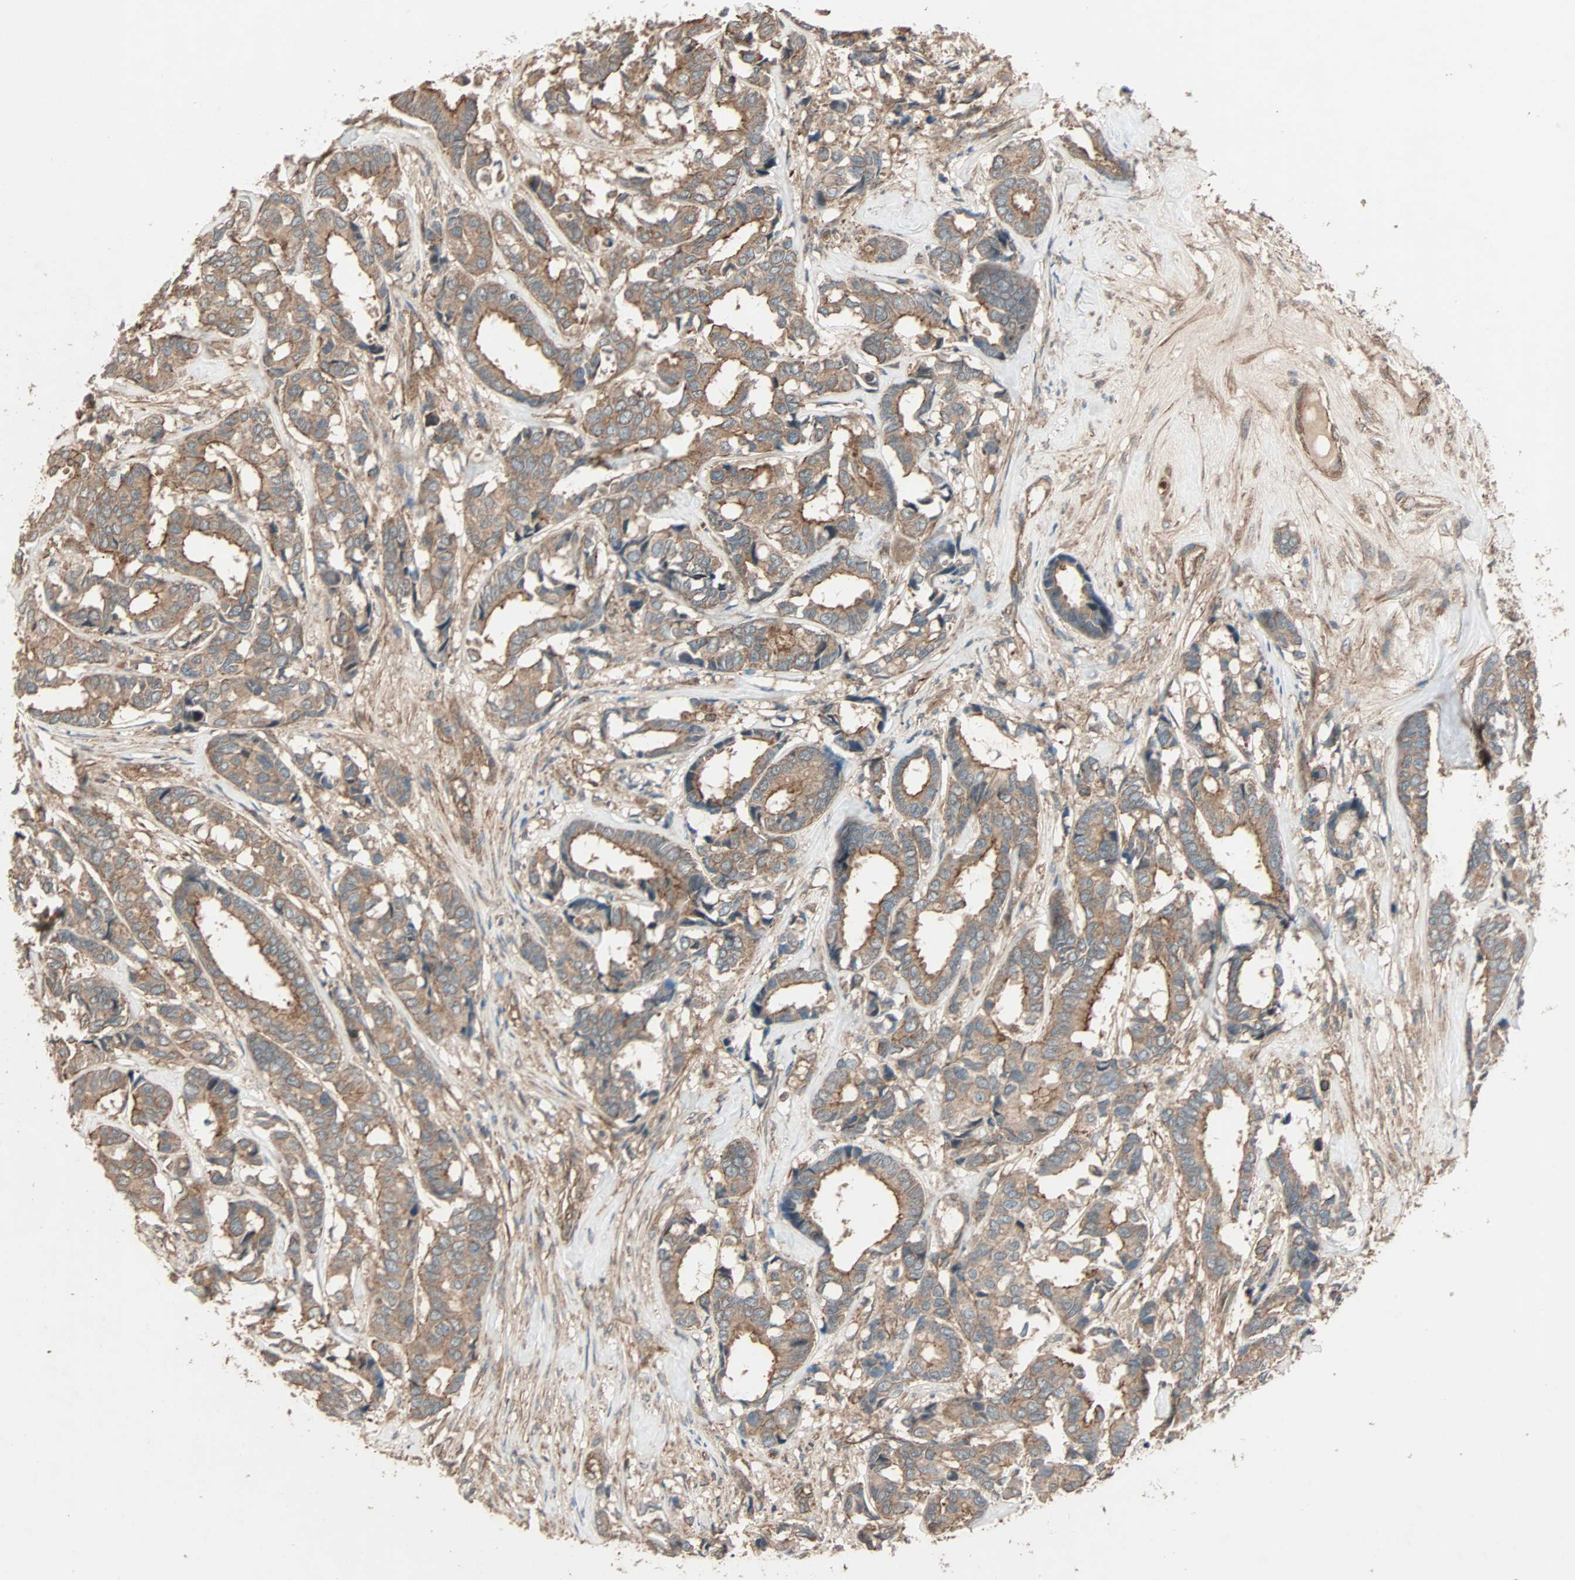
{"staining": {"intensity": "moderate", "quantity": ">75%", "location": "cytoplasmic/membranous"}, "tissue": "breast cancer", "cell_type": "Tumor cells", "image_type": "cancer", "snomed": [{"axis": "morphology", "description": "Duct carcinoma"}, {"axis": "topography", "description": "Breast"}], "caption": "The histopathology image exhibits a brown stain indicating the presence of a protein in the cytoplasmic/membranous of tumor cells in breast infiltrating ductal carcinoma.", "gene": "GCK", "patient": {"sex": "female", "age": 87}}